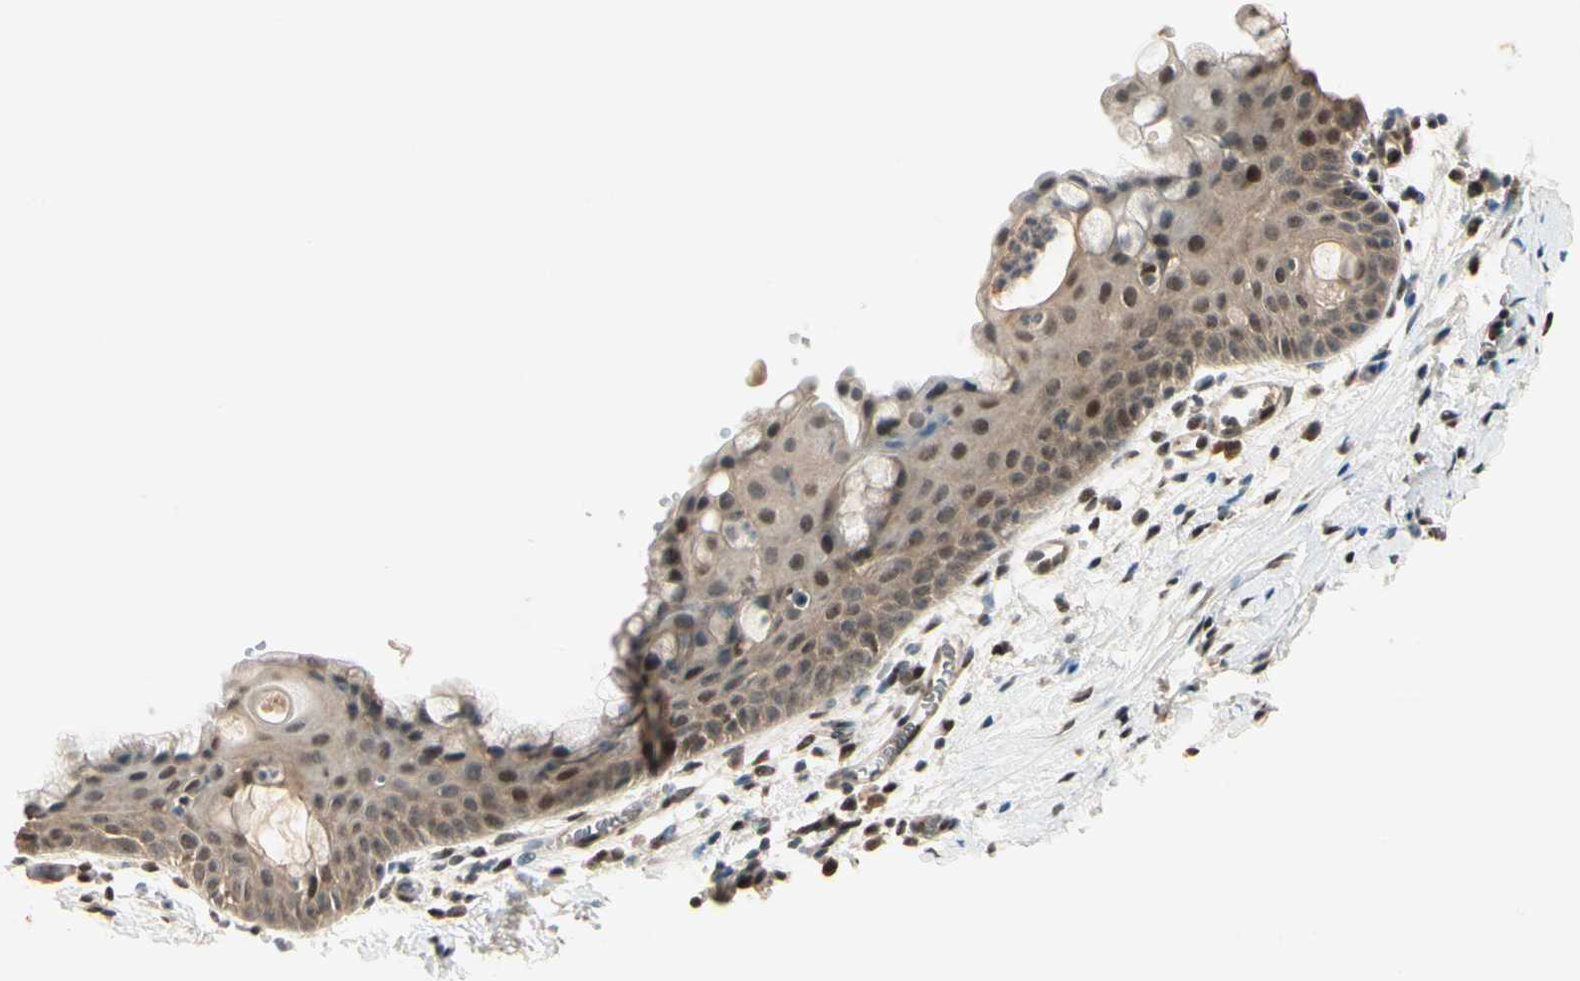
{"staining": {"intensity": "weak", "quantity": ">75%", "location": "cytoplasmic/membranous,nuclear"}, "tissue": "cervix", "cell_type": "Squamous epithelial cells", "image_type": "normal", "snomed": [{"axis": "morphology", "description": "Normal tissue, NOS"}, {"axis": "topography", "description": "Cervix"}], "caption": "Weak cytoplasmic/membranous,nuclear positivity for a protein is seen in about >75% of squamous epithelial cells of unremarkable cervix using immunohistochemistry.", "gene": "GTF3A", "patient": {"sex": "female", "age": 39}}